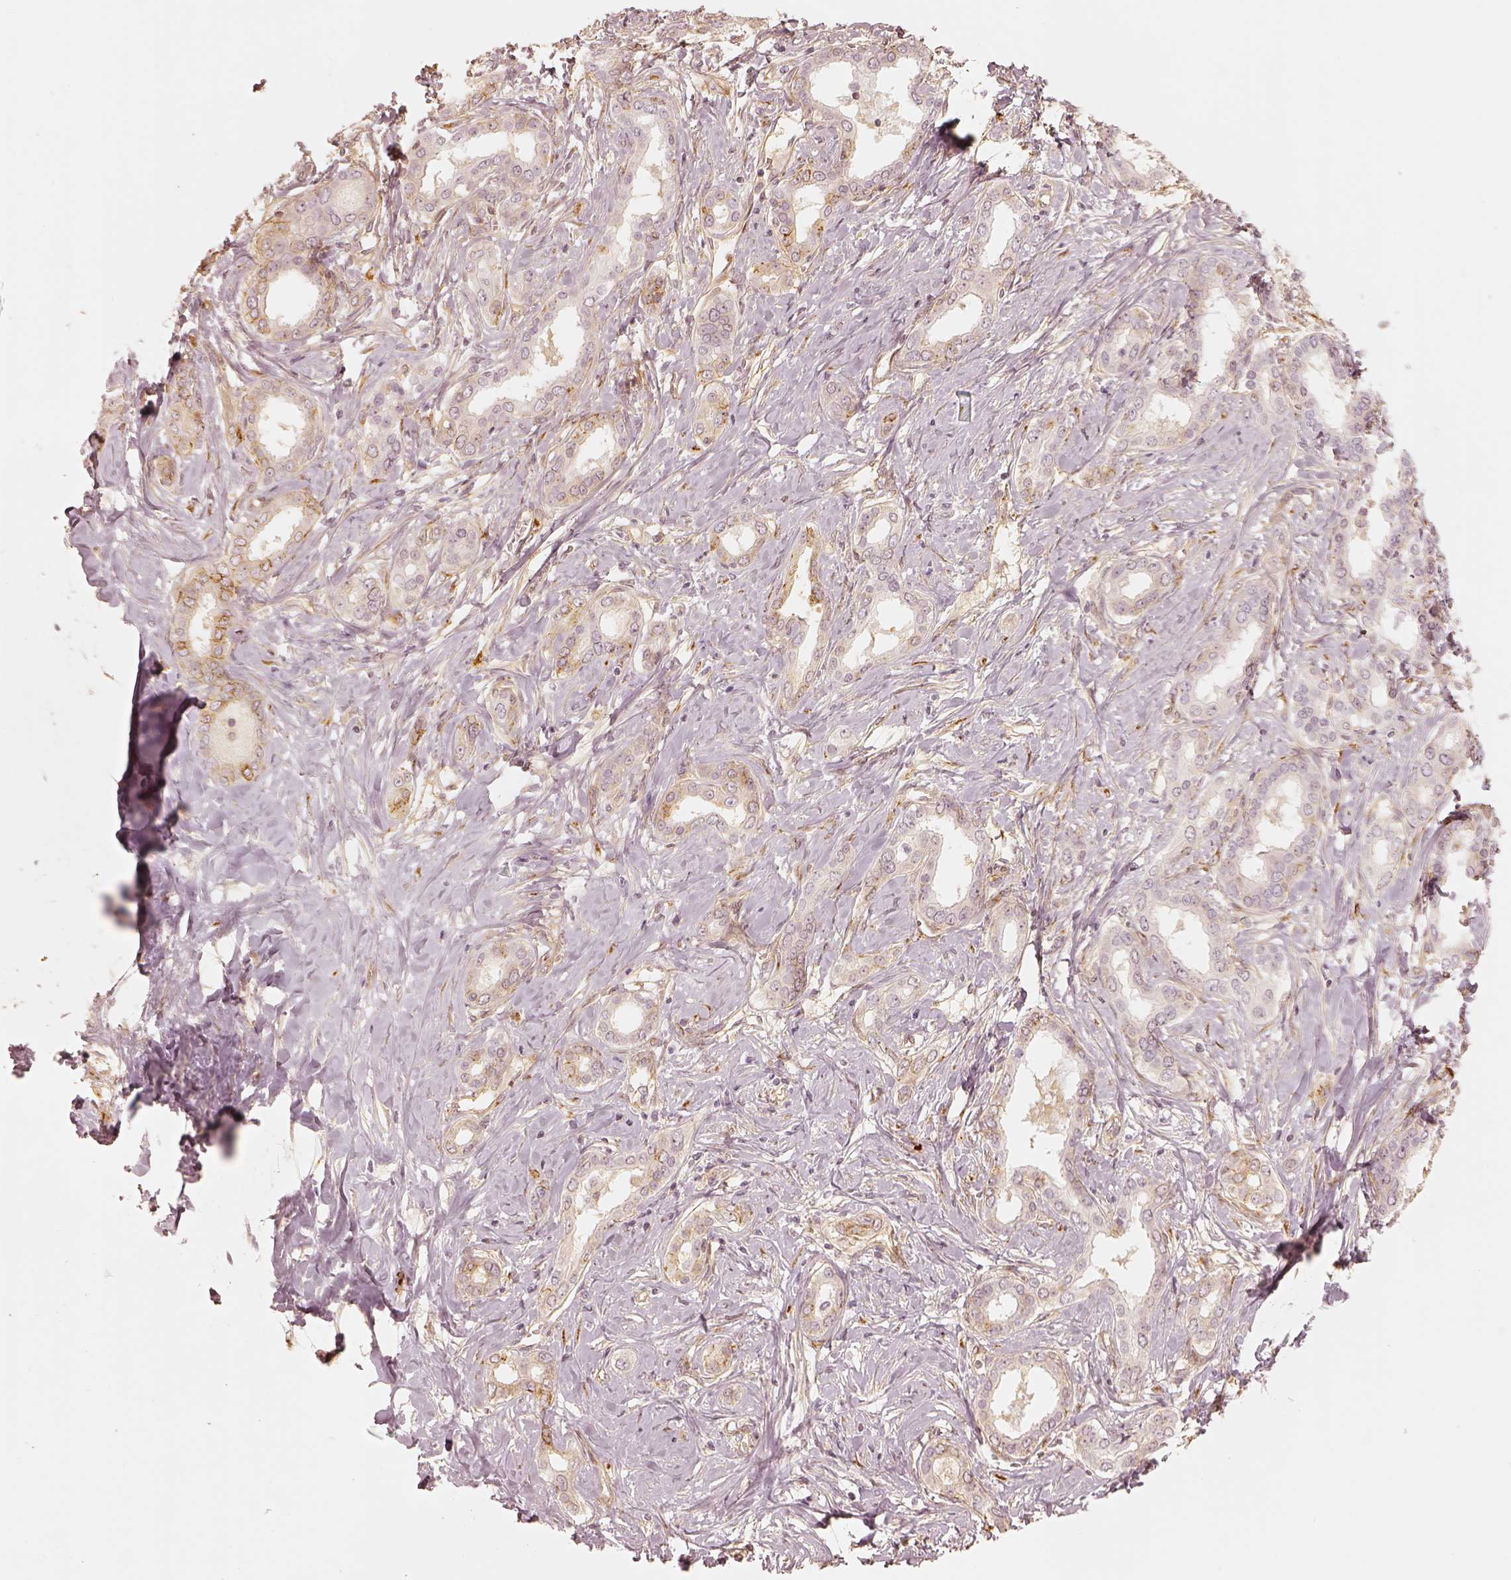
{"staining": {"intensity": "weak", "quantity": "<25%", "location": "cytoplasmic/membranous"}, "tissue": "liver cancer", "cell_type": "Tumor cells", "image_type": "cancer", "snomed": [{"axis": "morphology", "description": "Cholangiocarcinoma"}, {"axis": "topography", "description": "Liver"}], "caption": "This photomicrograph is of liver cholangiocarcinoma stained with immunohistochemistry (IHC) to label a protein in brown with the nuclei are counter-stained blue. There is no expression in tumor cells.", "gene": "GORASP2", "patient": {"sex": "female", "age": 47}}